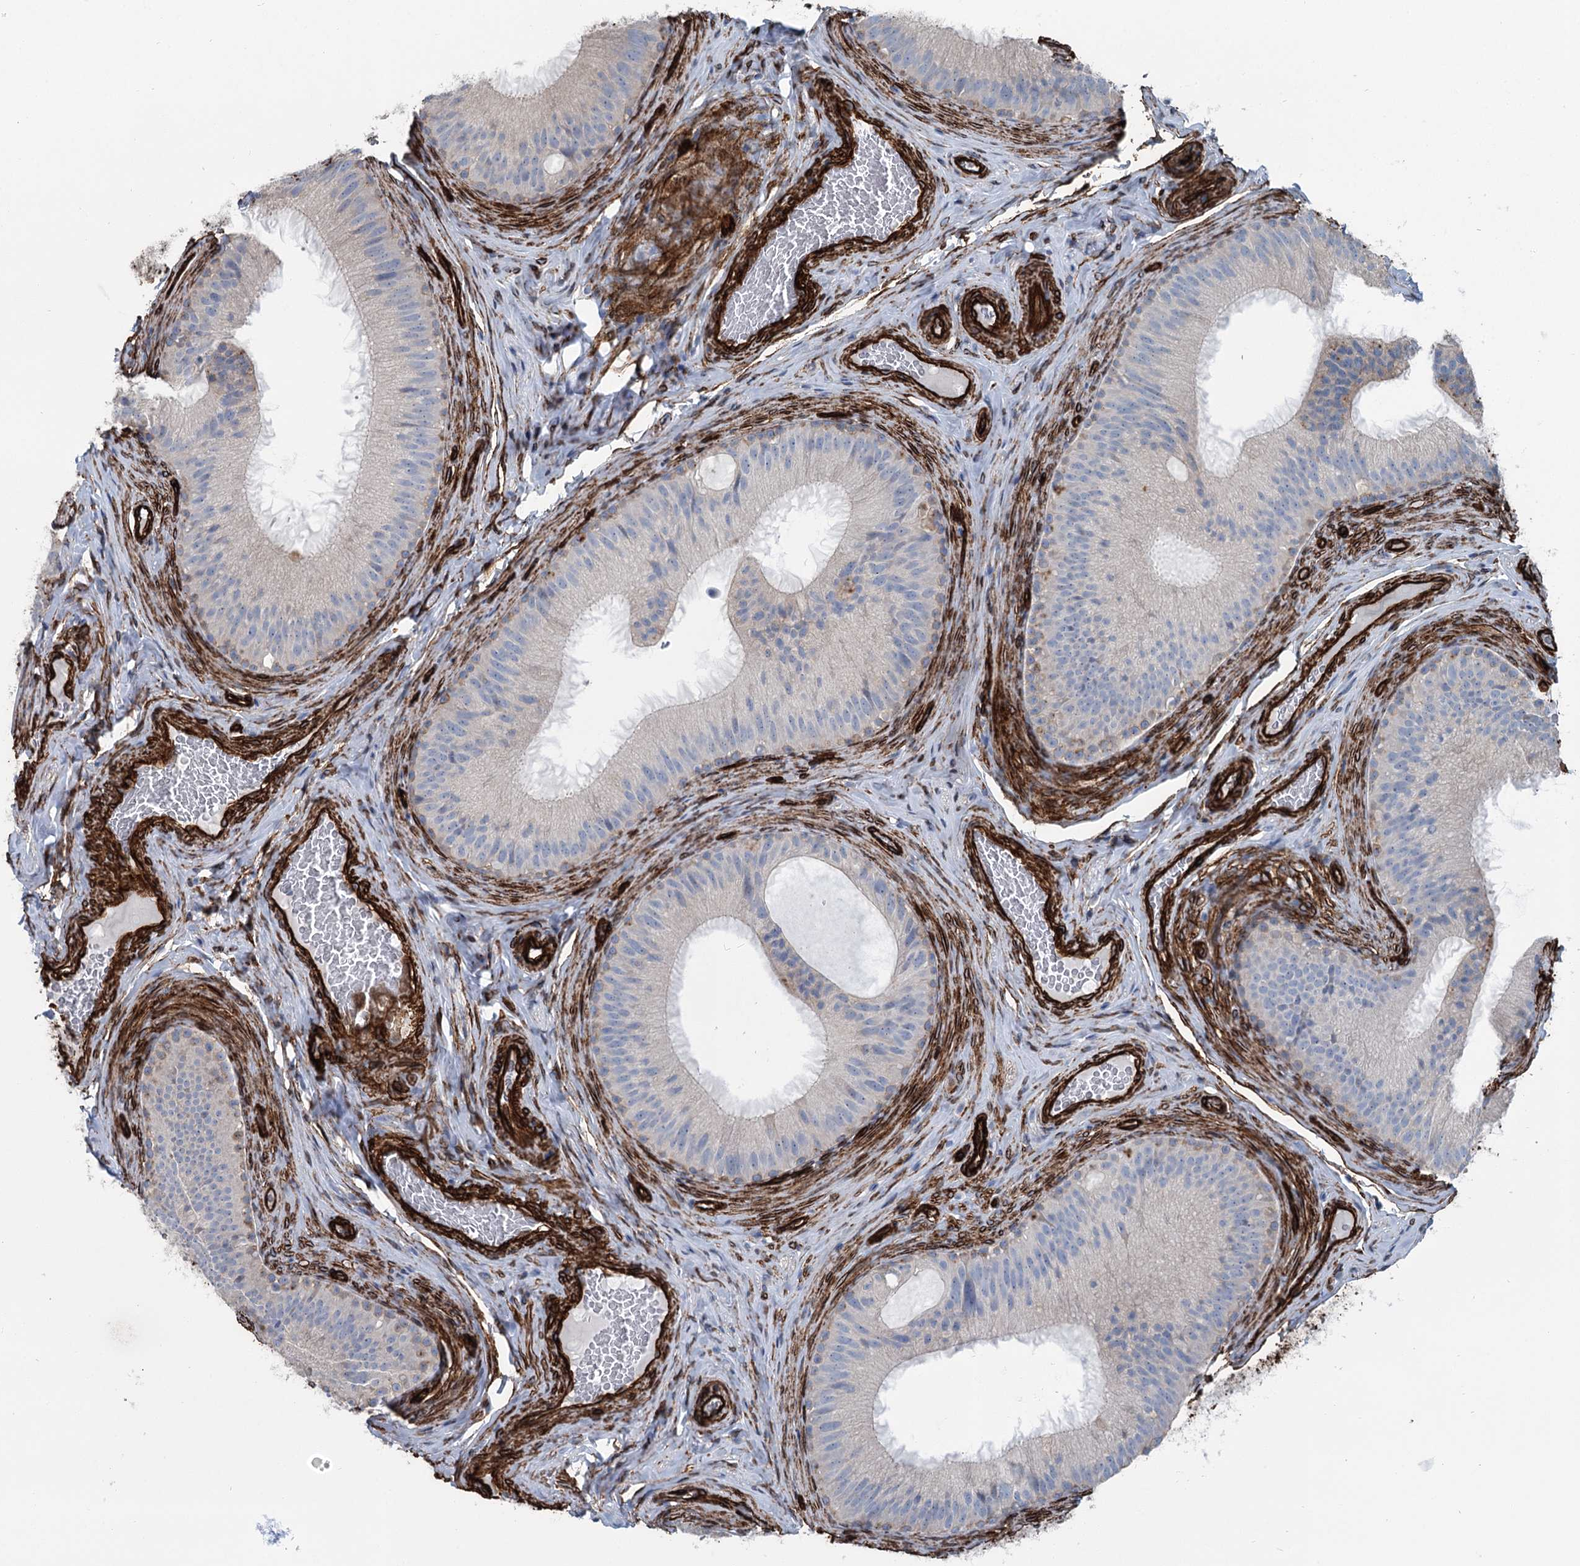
{"staining": {"intensity": "negative", "quantity": "none", "location": "none"}, "tissue": "epididymis", "cell_type": "Glandular cells", "image_type": "normal", "snomed": [{"axis": "morphology", "description": "Normal tissue, NOS"}, {"axis": "topography", "description": "Epididymis"}], "caption": "DAB immunohistochemical staining of unremarkable epididymis shows no significant staining in glandular cells. The staining is performed using DAB (3,3'-diaminobenzidine) brown chromogen with nuclei counter-stained in using hematoxylin.", "gene": "IQSEC1", "patient": {"sex": "male", "age": 34}}